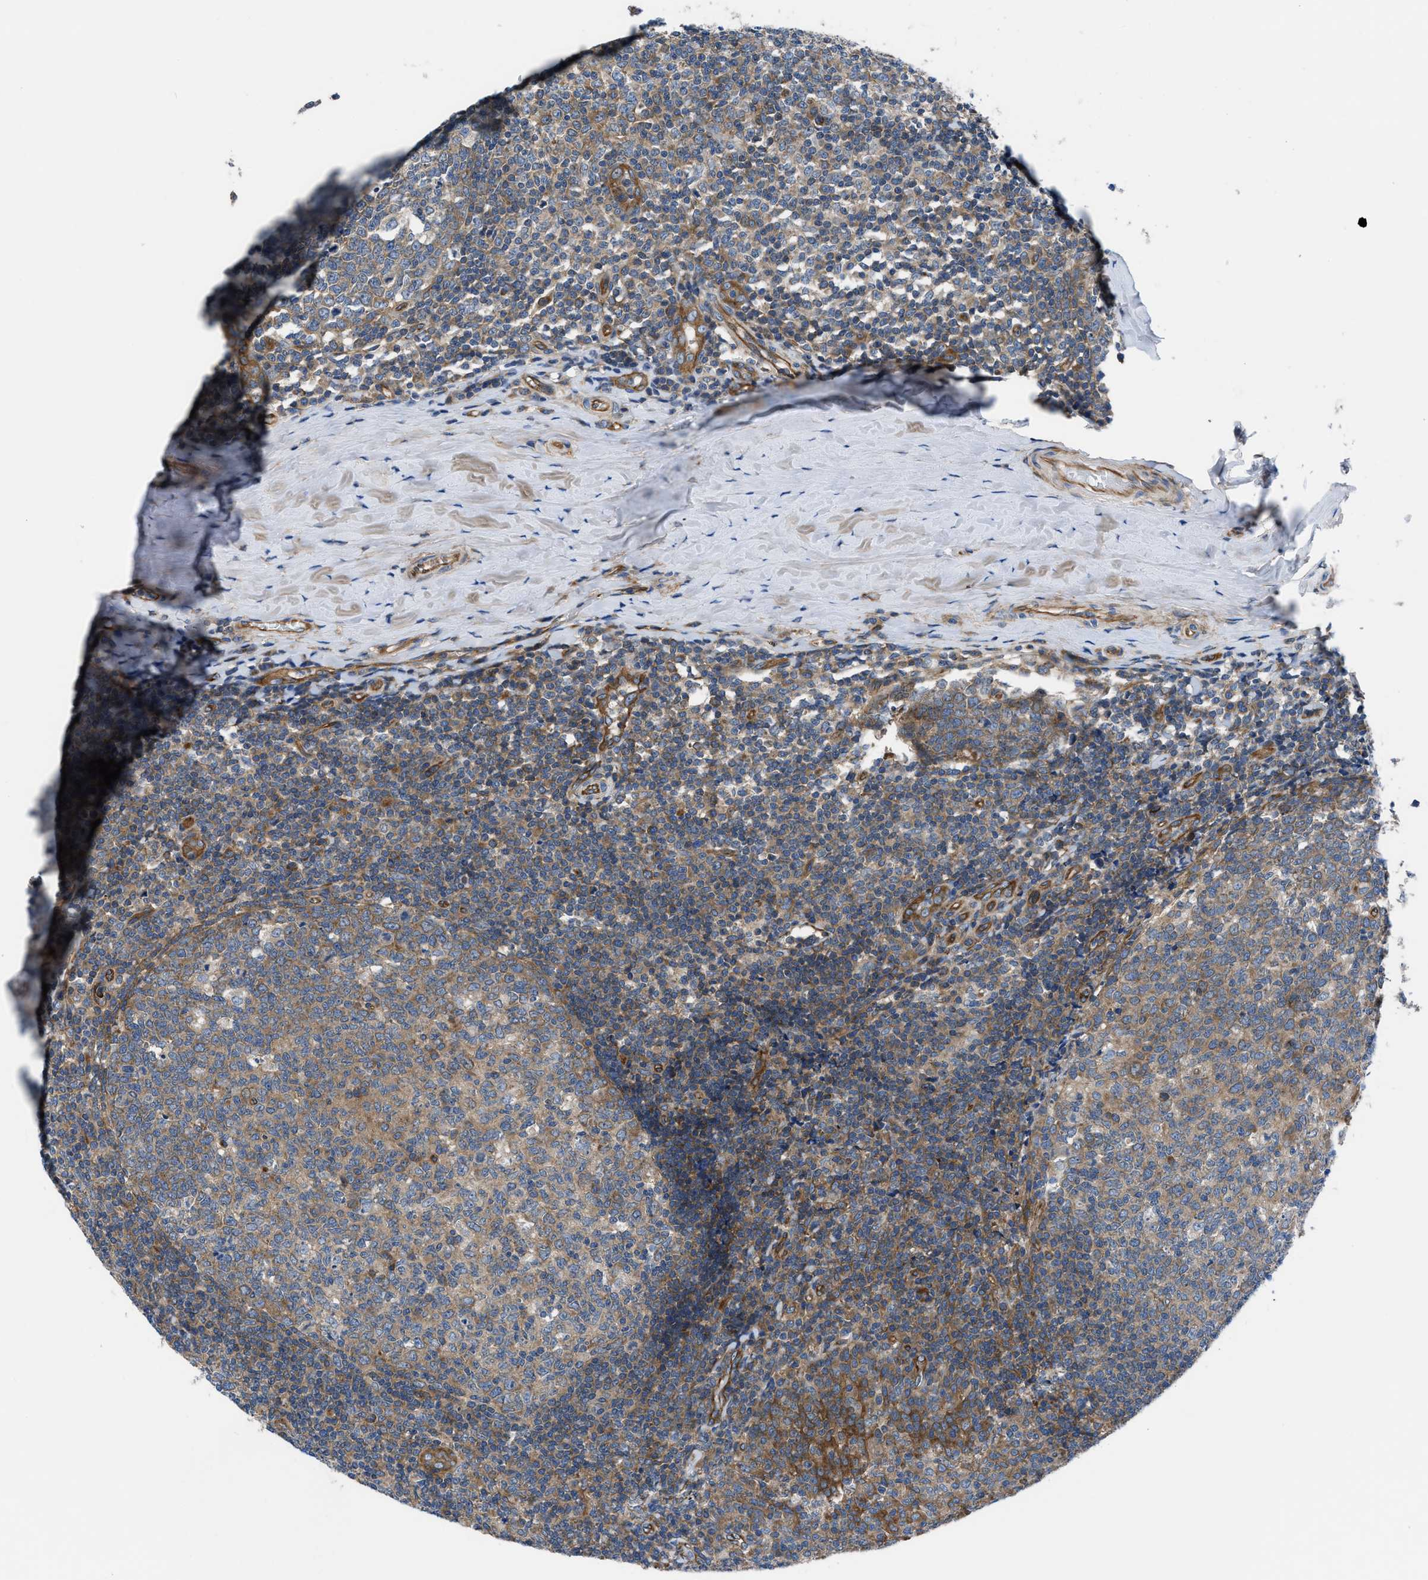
{"staining": {"intensity": "moderate", "quantity": ">75%", "location": "cytoplasmic/membranous"}, "tissue": "tonsil", "cell_type": "Germinal center cells", "image_type": "normal", "snomed": [{"axis": "morphology", "description": "Normal tissue, NOS"}, {"axis": "topography", "description": "Tonsil"}], "caption": "Immunohistochemical staining of normal human tonsil displays >75% levels of moderate cytoplasmic/membranous protein staining in approximately >75% of germinal center cells. Using DAB (3,3'-diaminobenzidine) (brown) and hematoxylin (blue) stains, captured at high magnification using brightfield microscopy.", "gene": "TRIP4", "patient": {"sex": "female", "age": 19}}